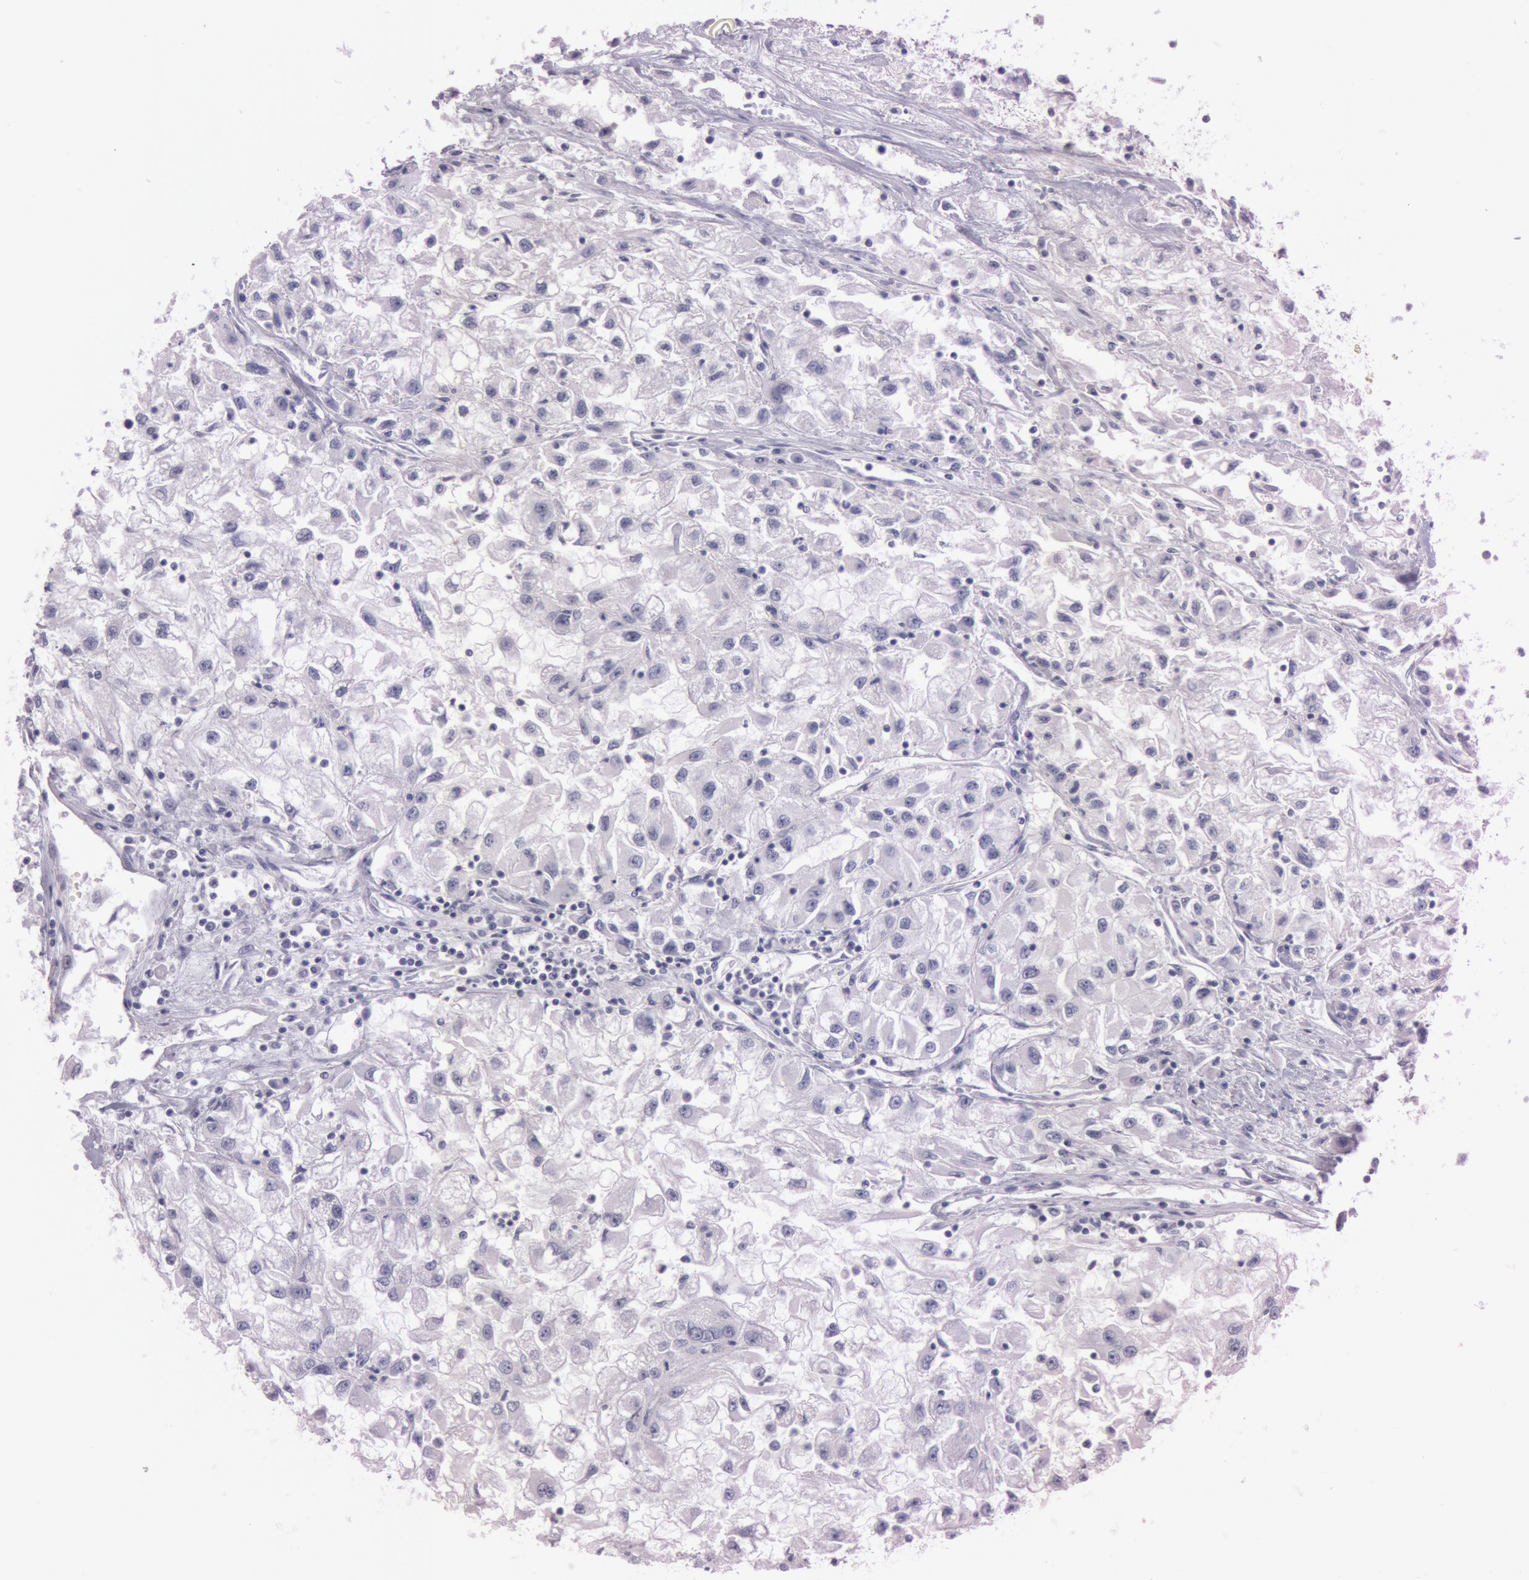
{"staining": {"intensity": "negative", "quantity": "none", "location": "none"}, "tissue": "renal cancer", "cell_type": "Tumor cells", "image_type": "cancer", "snomed": [{"axis": "morphology", "description": "Adenocarcinoma, NOS"}, {"axis": "topography", "description": "Kidney"}], "caption": "An immunohistochemistry (IHC) photomicrograph of adenocarcinoma (renal) is shown. There is no staining in tumor cells of adenocarcinoma (renal).", "gene": "S100A7", "patient": {"sex": "male", "age": 59}}